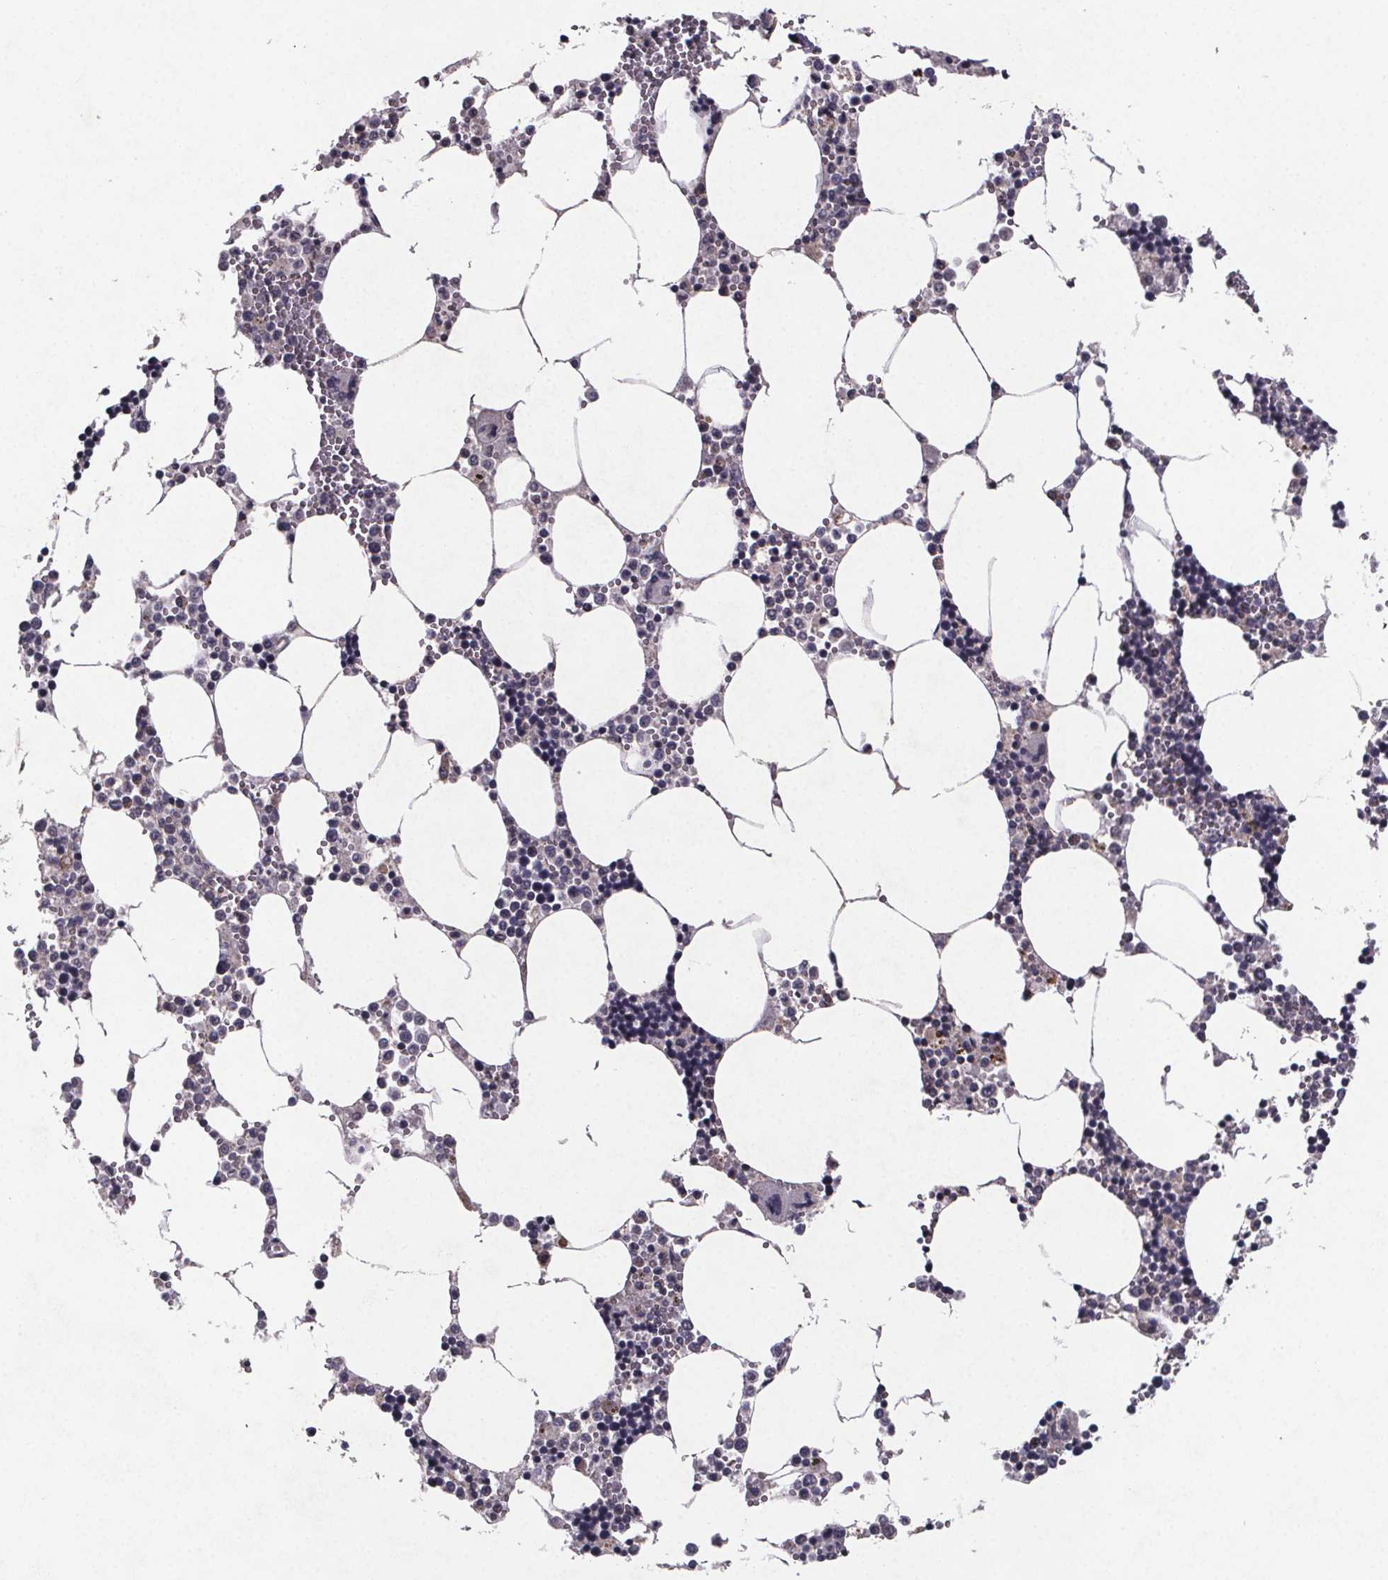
{"staining": {"intensity": "negative", "quantity": "none", "location": "none"}, "tissue": "bone marrow", "cell_type": "Hematopoietic cells", "image_type": "normal", "snomed": [{"axis": "morphology", "description": "Normal tissue, NOS"}, {"axis": "topography", "description": "Bone marrow"}], "caption": "Hematopoietic cells are negative for protein expression in benign human bone marrow. The staining was performed using DAB to visualize the protein expression in brown, while the nuclei were stained in blue with hematoxylin (Magnification: 20x).", "gene": "PALLD", "patient": {"sex": "male", "age": 54}}